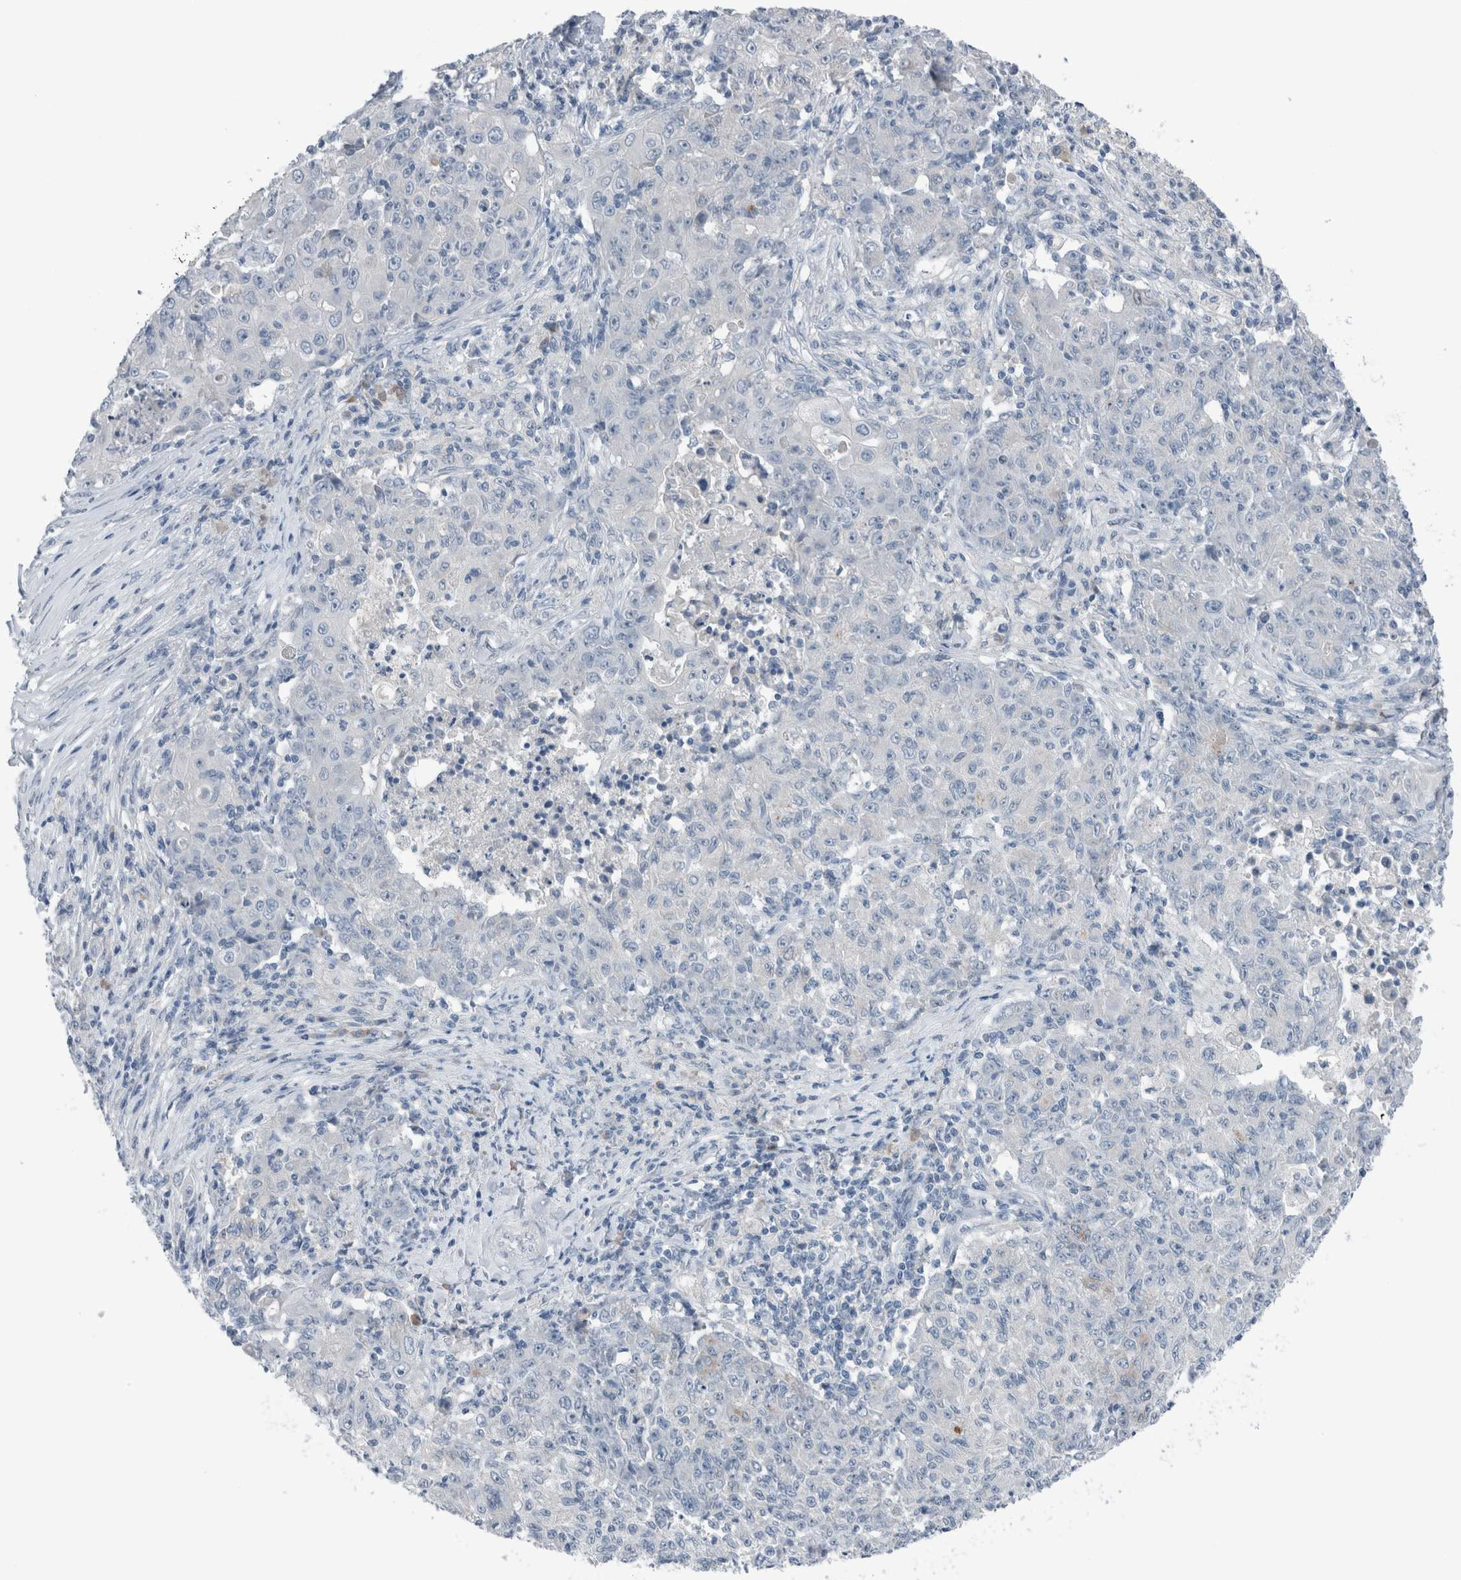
{"staining": {"intensity": "negative", "quantity": "none", "location": "none"}, "tissue": "ovarian cancer", "cell_type": "Tumor cells", "image_type": "cancer", "snomed": [{"axis": "morphology", "description": "Carcinoma, endometroid"}, {"axis": "topography", "description": "Ovary"}], "caption": "This is an IHC image of human endometroid carcinoma (ovarian). There is no staining in tumor cells.", "gene": "DUOX1", "patient": {"sex": "female", "age": 42}}